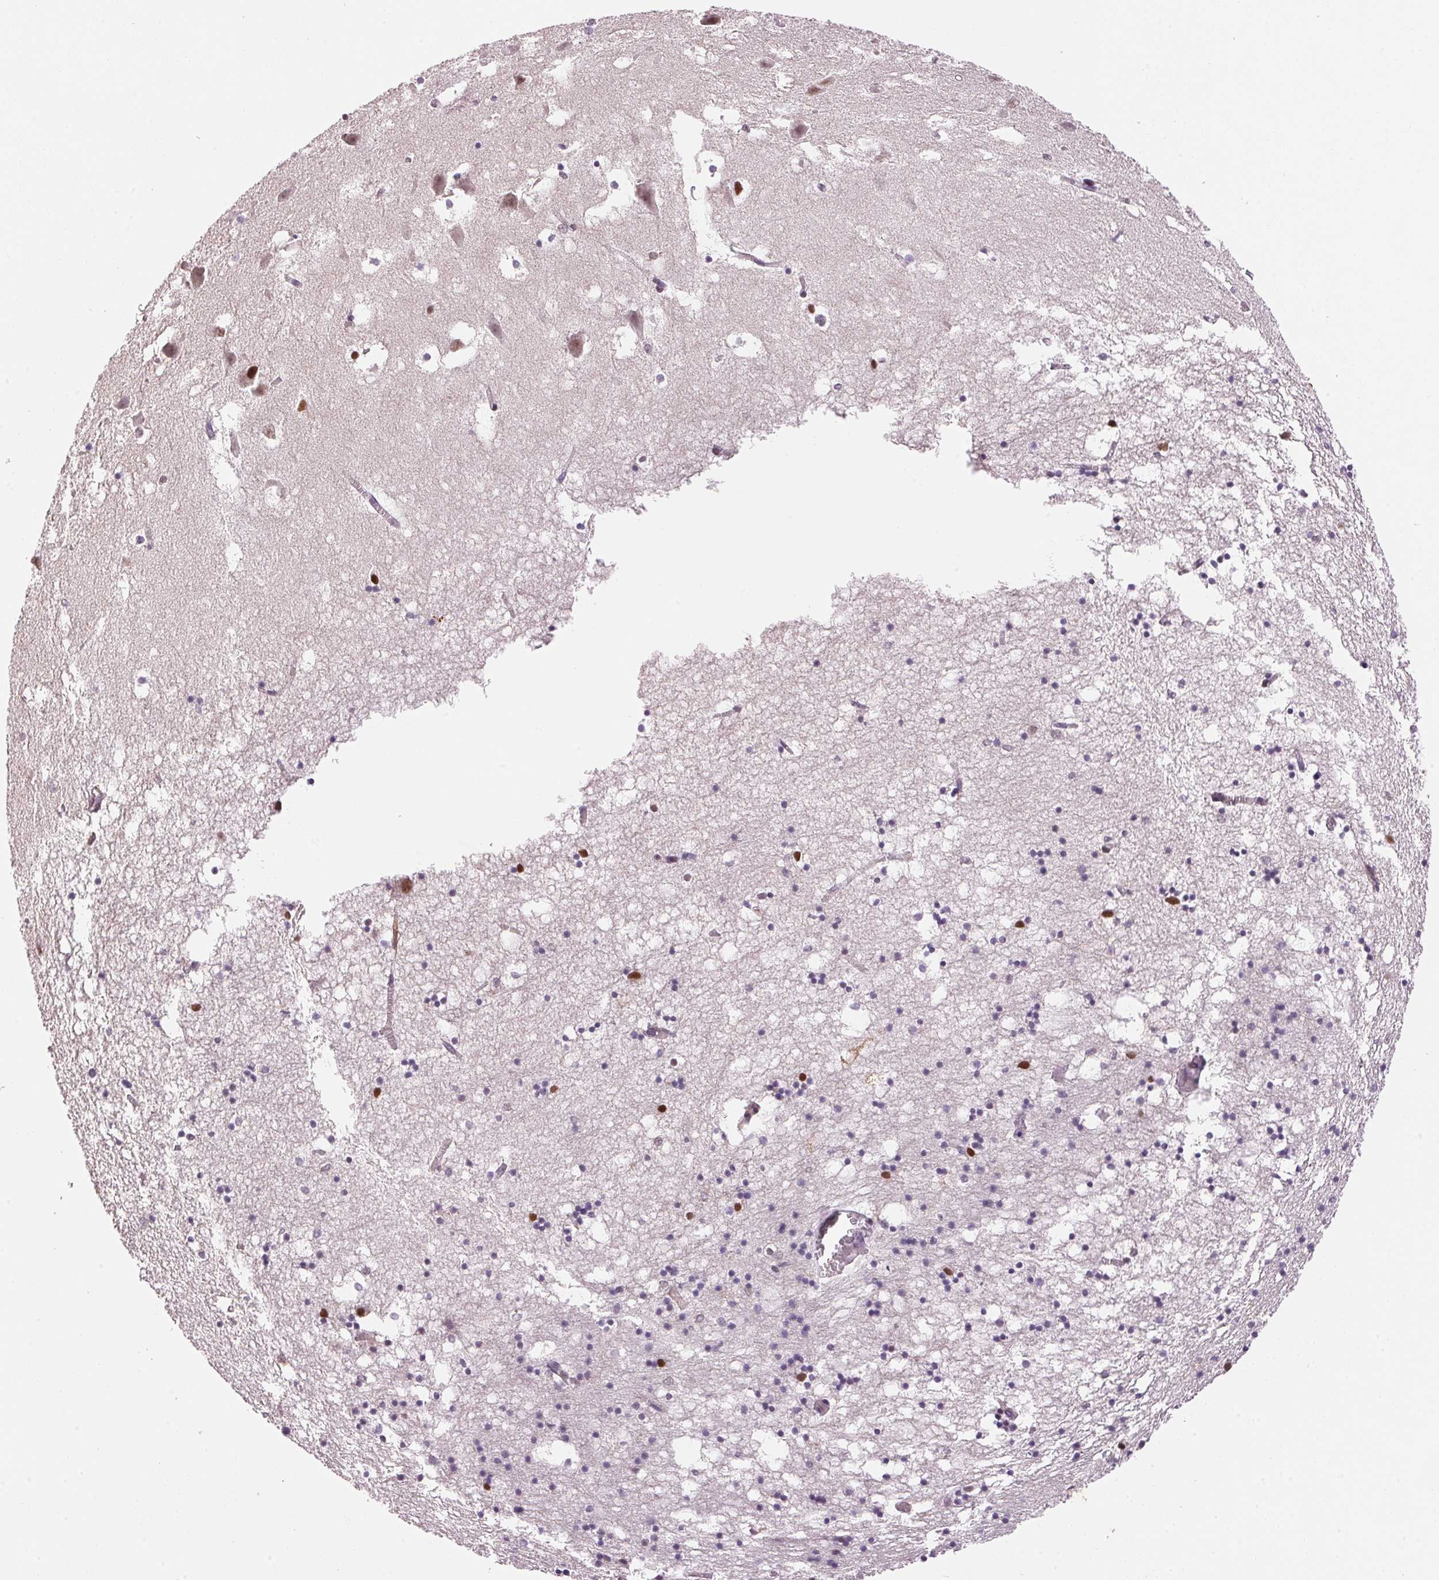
{"staining": {"intensity": "strong", "quantity": "<25%", "location": "nuclear"}, "tissue": "hippocampus", "cell_type": "Glial cells", "image_type": "normal", "snomed": [{"axis": "morphology", "description": "Normal tissue, NOS"}, {"axis": "topography", "description": "Hippocampus"}], "caption": "Immunohistochemical staining of normal human hippocampus shows <25% levels of strong nuclear protein staining in approximately <25% of glial cells. (DAB (3,3'-diaminobenzidine) IHC with brightfield microscopy, high magnification).", "gene": "HNRNPDL", "patient": {"sex": "male", "age": 58}}